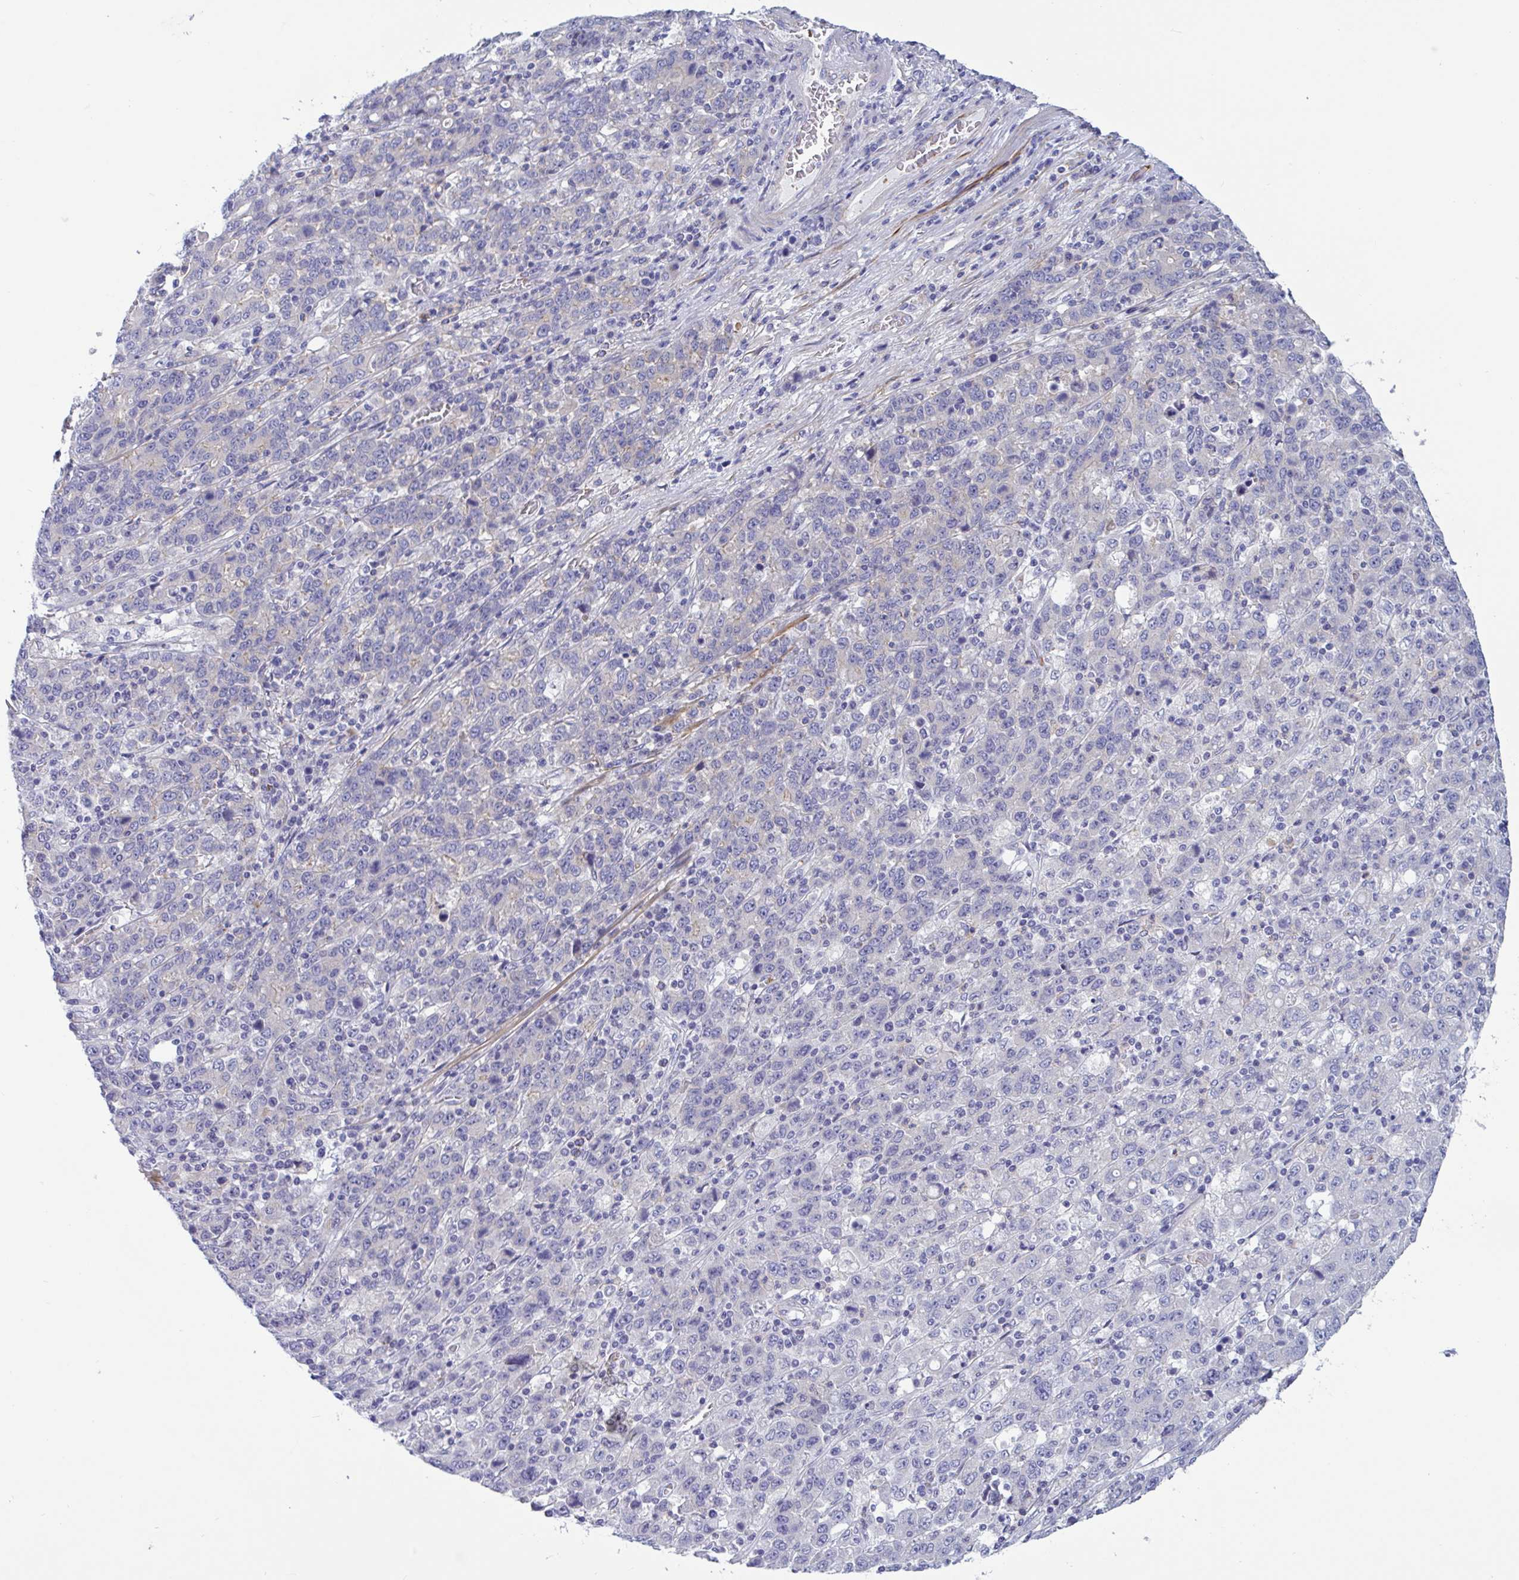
{"staining": {"intensity": "negative", "quantity": "none", "location": "none"}, "tissue": "stomach cancer", "cell_type": "Tumor cells", "image_type": "cancer", "snomed": [{"axis": "morphology", "description": "Adenocarcinoma, NOS"}, {"axis": "topography", "description": "Stomach, upper"}], "caption": "DAB (3,3'-diaminobenzidine) immunohistochemical staining of human adenocarcinoma (stomach) shows no significant expression in tumor cells. (Stains: DAB IHC with hematoxylin counter stain, Microscopy: brightfield microscopy at high magnification).", "gene": "OXLD1", "patient": {"sex": "male", "age": 69}}